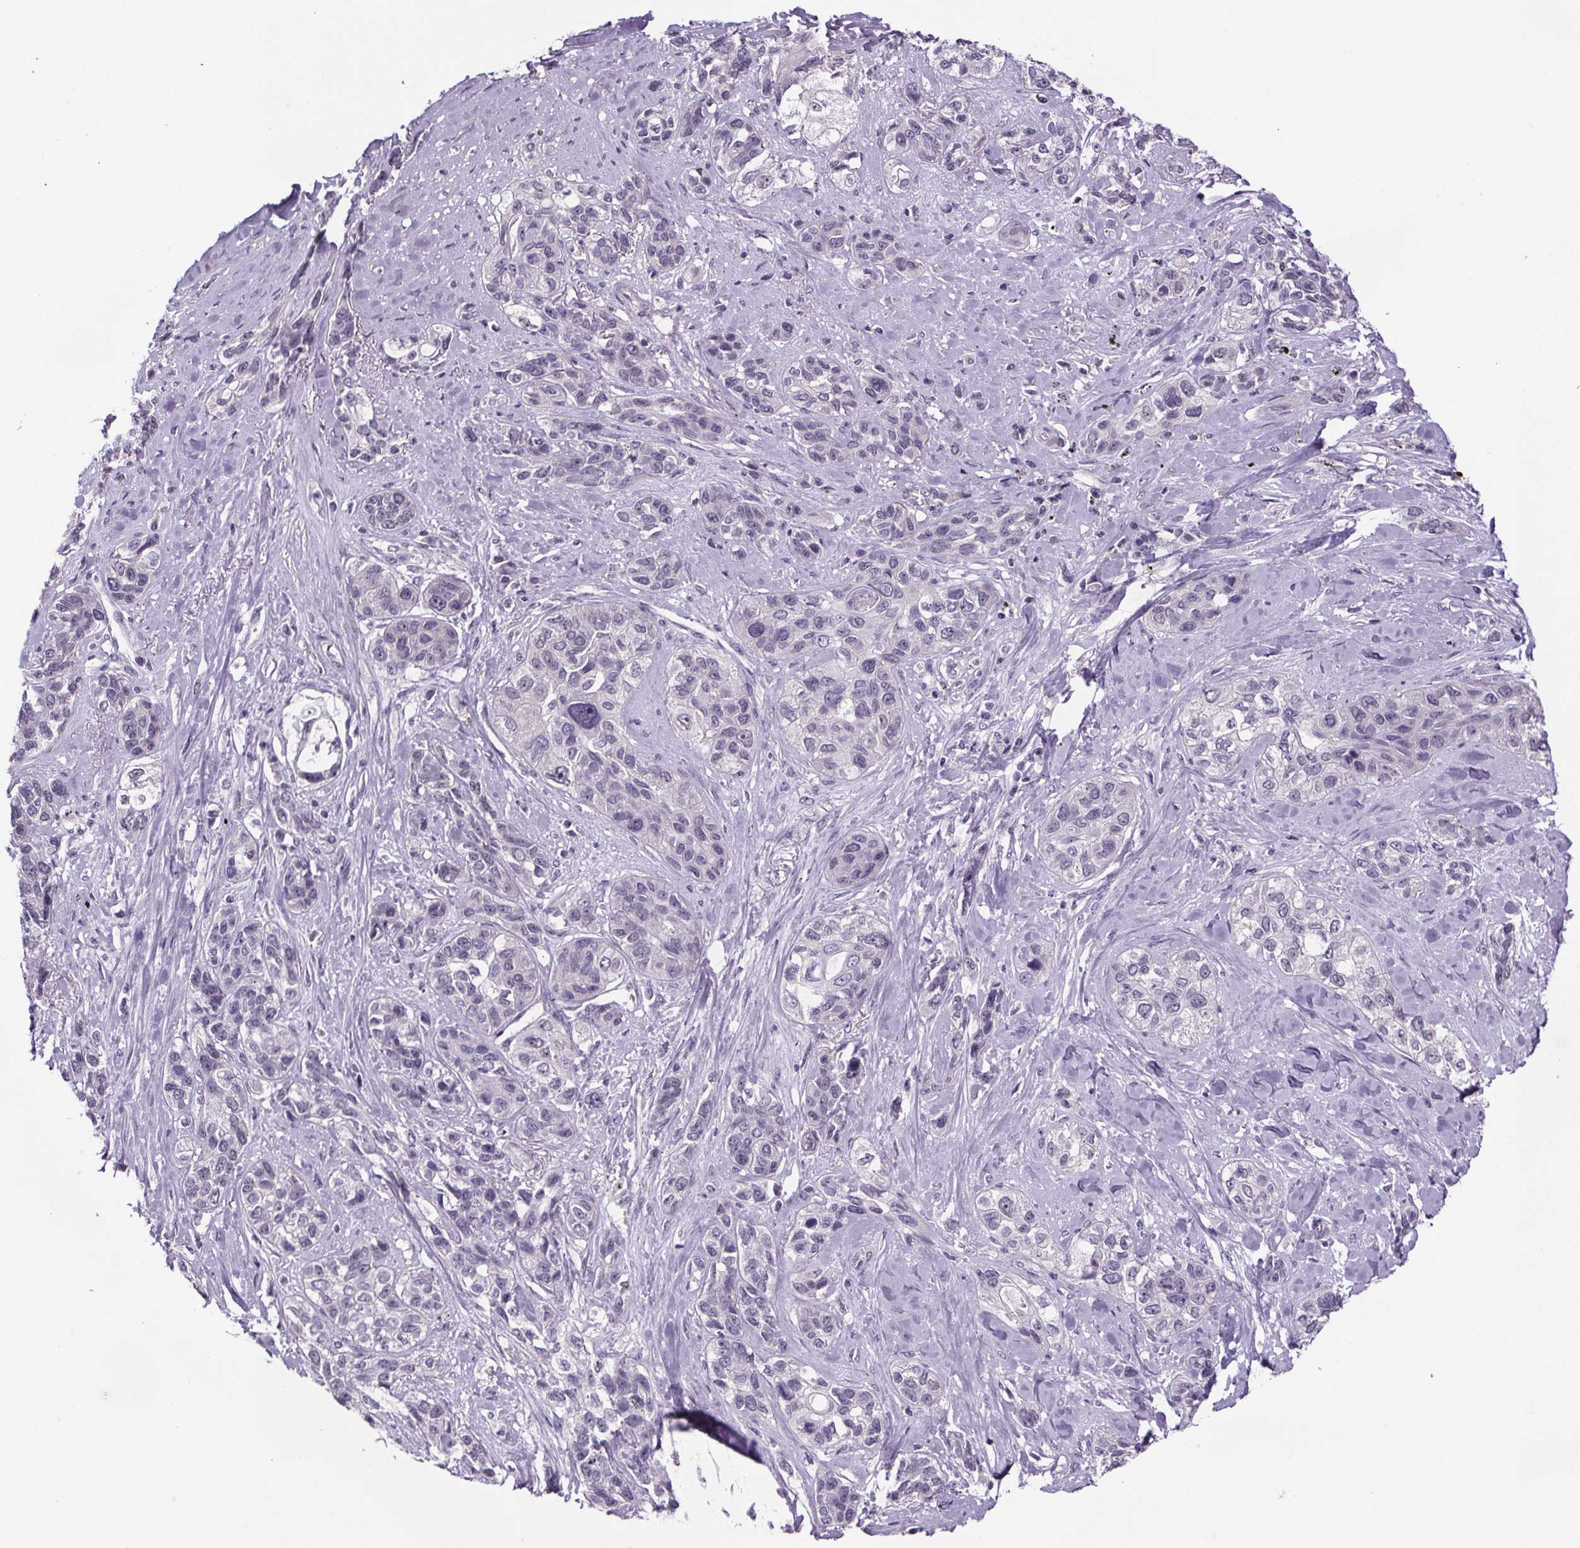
{"staining": {"intensity": "negative", "quantity": "none", "location": "none"}, "tissue": "lung cancer", "cell_type": "Tumor cells", "image_type": "cancer", "snomed": [{"axis": "morphology", "description": "Squamous cell carcinoma, NOS"}, {"axis": "topography", "description": "Lung"}], "caption": "An immunohistochemistry (IHC) micrograph of lung cancer is shown. There is no staining in tumor cells of lung cancer. Brightfield microscopy of immunohistochemistry (IHC) stained with DAB (3,3'-diaminobenzidine) (brown) and hematoxylin (blue), captured at high magnification.", "gene": "TTC12", "patient": {"sex": "female", "age": 70}}